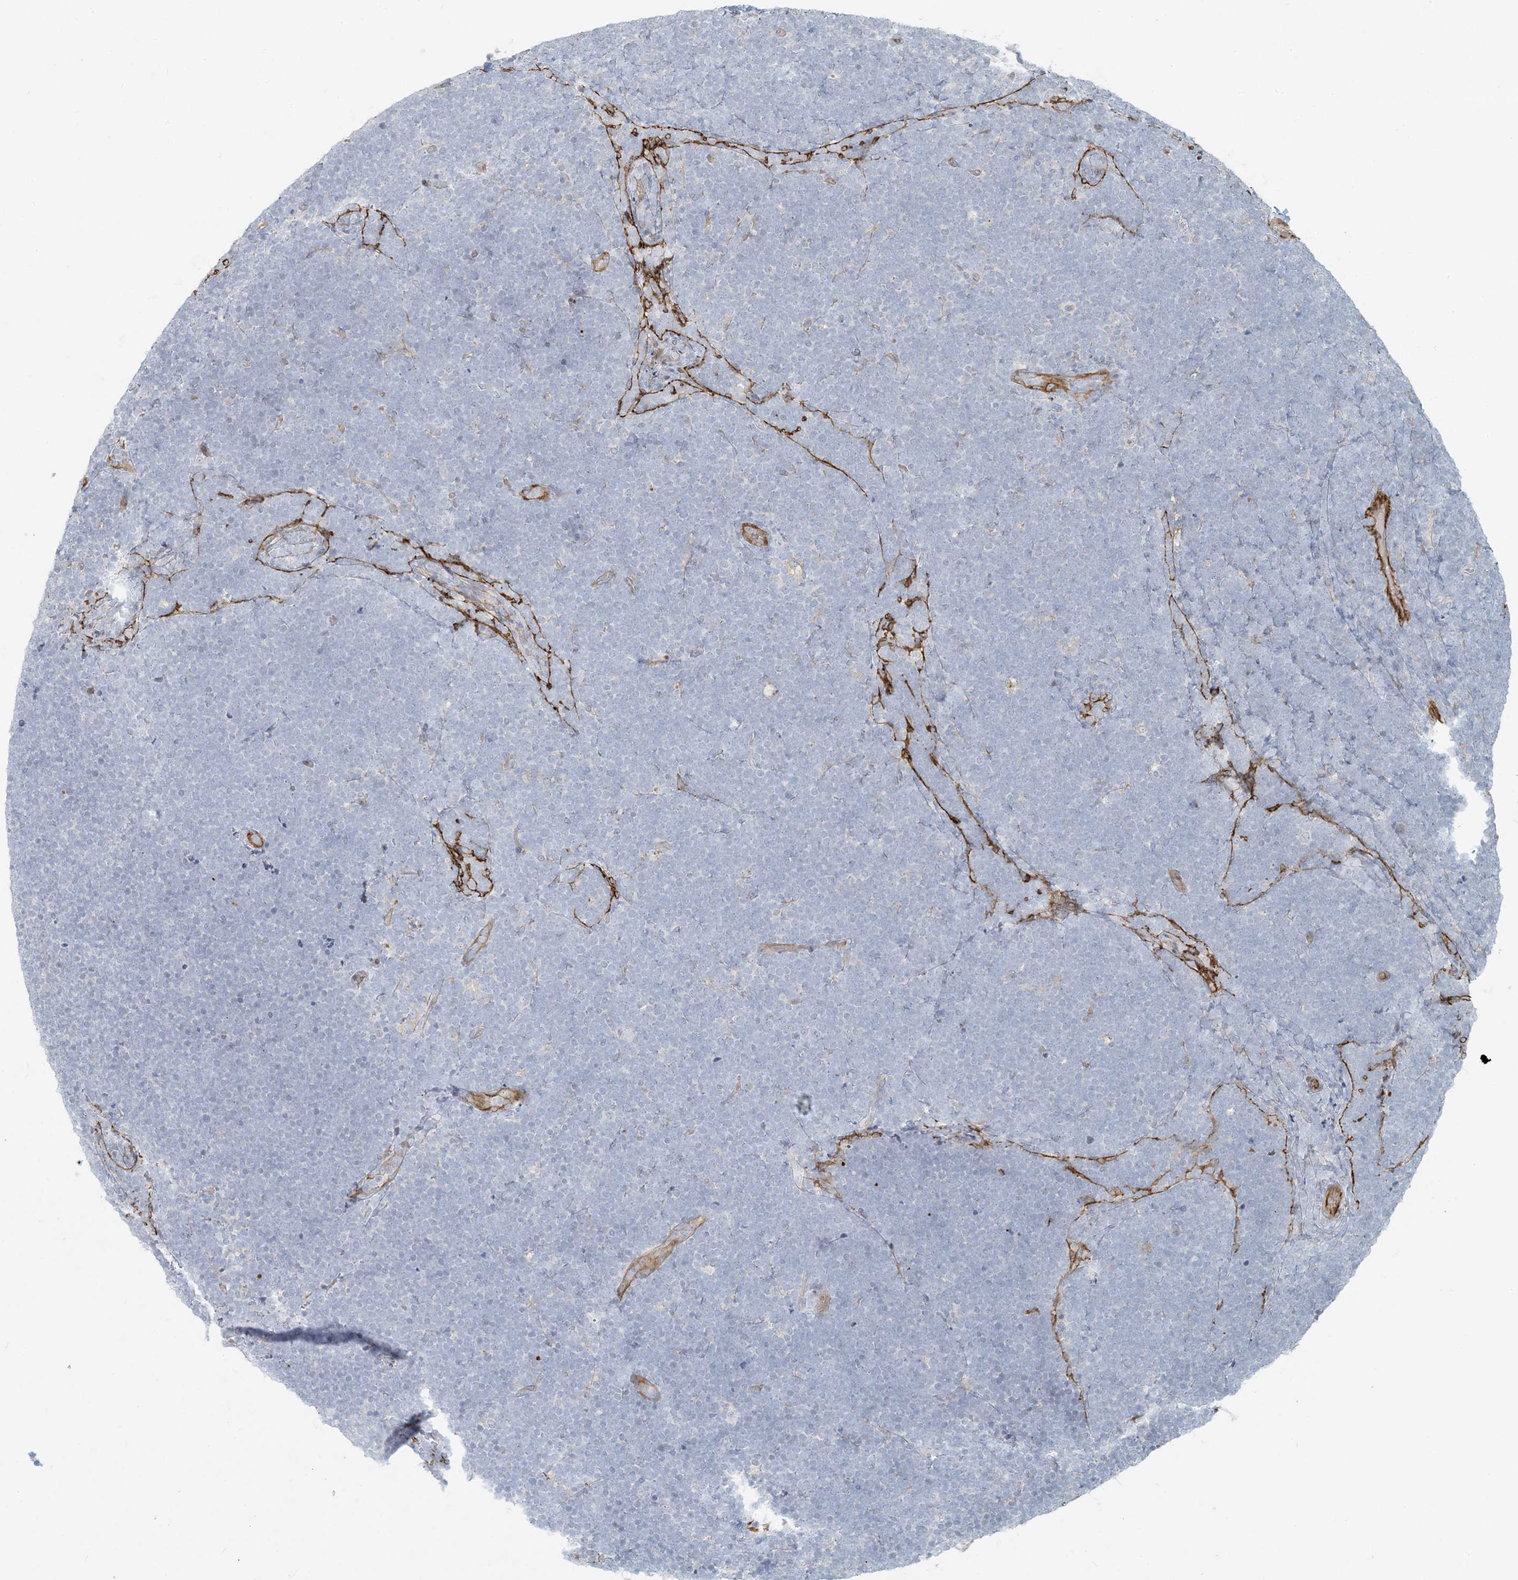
{"staining": {"intensity": "negative", "quantity": "none", "location": "none"}, "tissue": "lymphoma", "cell_type": "Tumor cells", "image_type": "cancer", "snomed": [{"axis": "morphology", "description": "Malignant lymphoma, non-Hodgkin's type, High grade"}, {"axis": "topography", "description": "Lymph node"}], "caption": "A high-resolution micrograph shows IHC staining of high-grade malignant lymphoma, non-Hodgkin's type, which demonstrates no significant staining in tumor cells.", "gene": "BCORL1", "patient": {"sex": "male", "age": 13}}